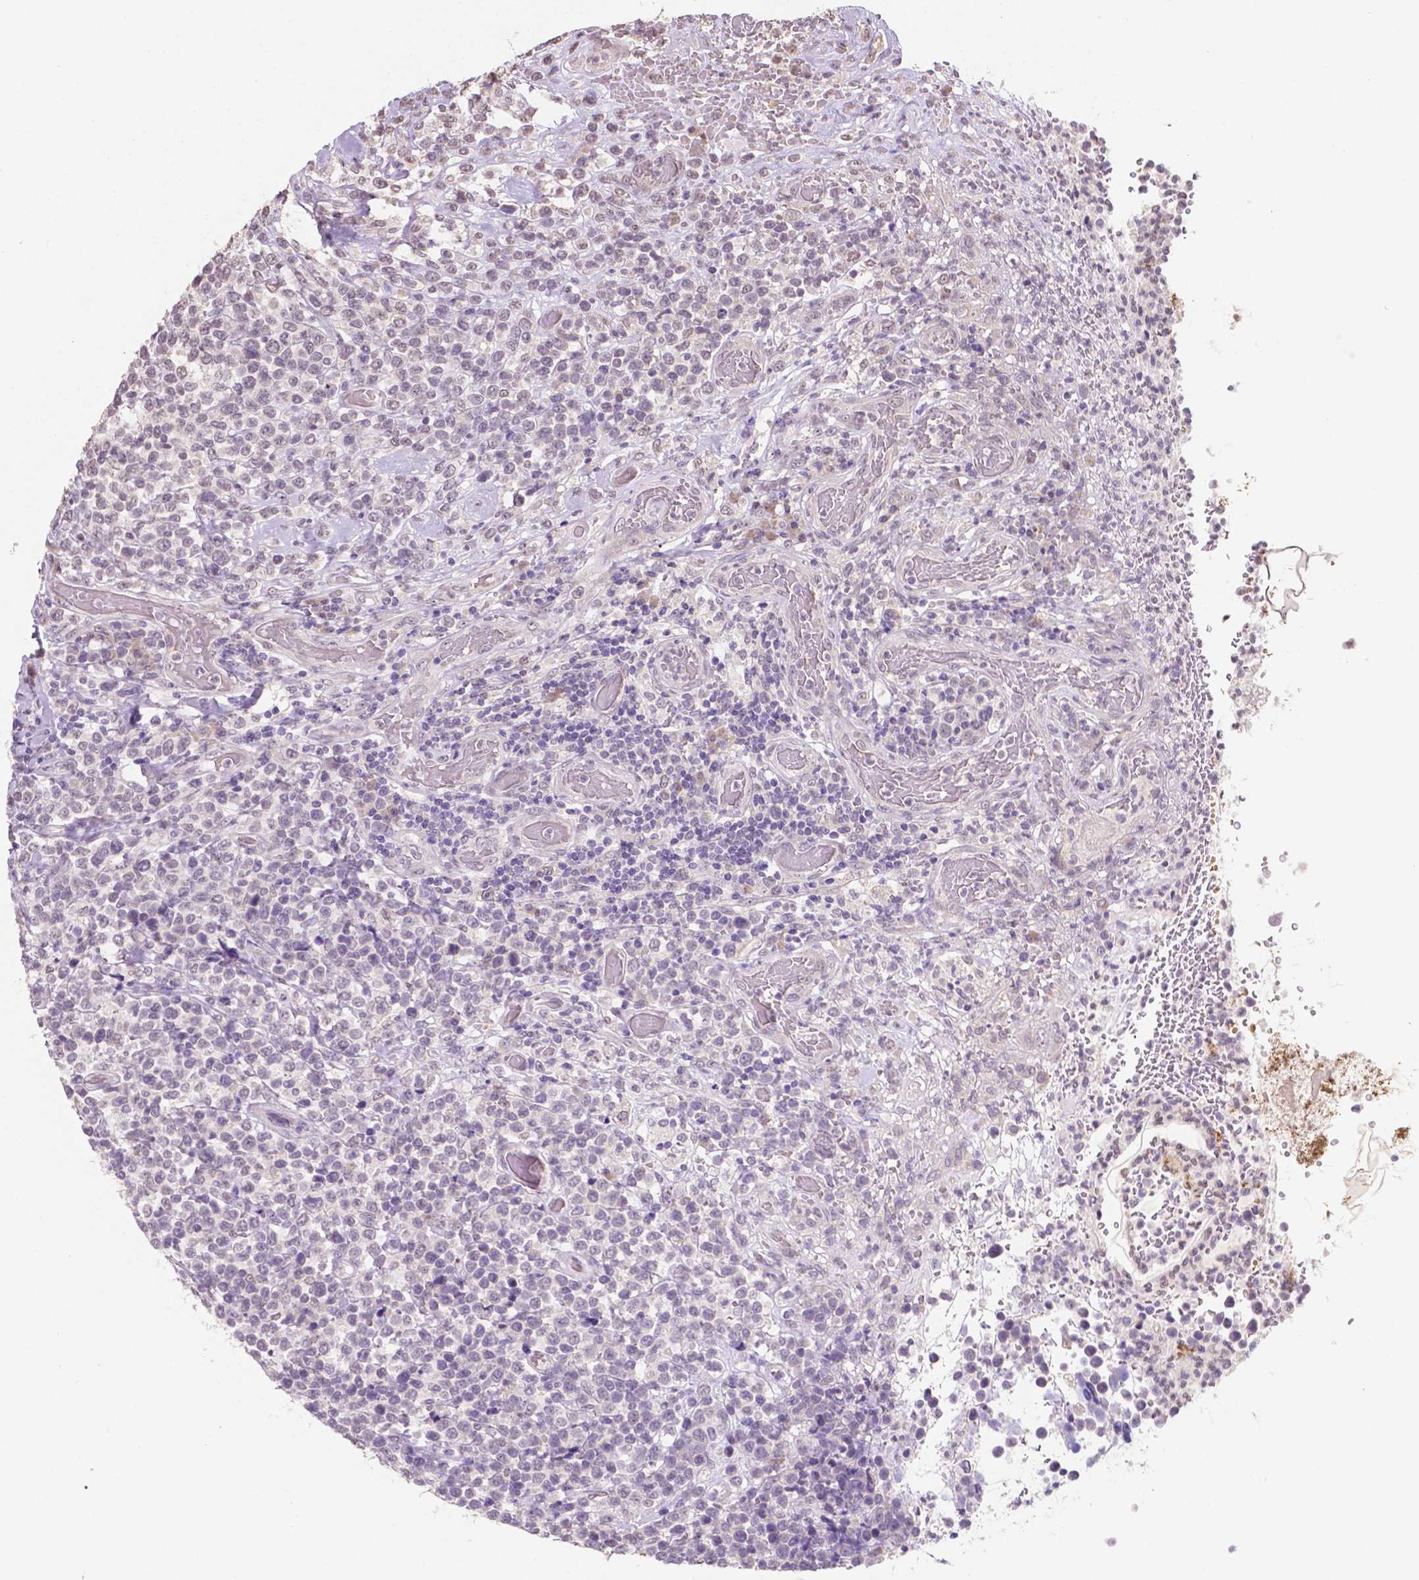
{"staining": {"intensity": "negative", "quantity": "none", "location": "none"}, "tissue": "lymphoma", "cell_type": "Tumor cells", "image_type": "cancer", "snomed": [{"axis": "morphology", "description": "Malignant lymphoma, non-Hodgkin's type, High grade"}, {"axis": "topography", "description": "Soft tissue"}], "caption": "Immunohistochemistry (IHC) image of lymphoma stained for a protein (brown), which shows no expression in tumor cells.", "gene": "SHLD3", "patient": {"sex": "female", "age": 56}}